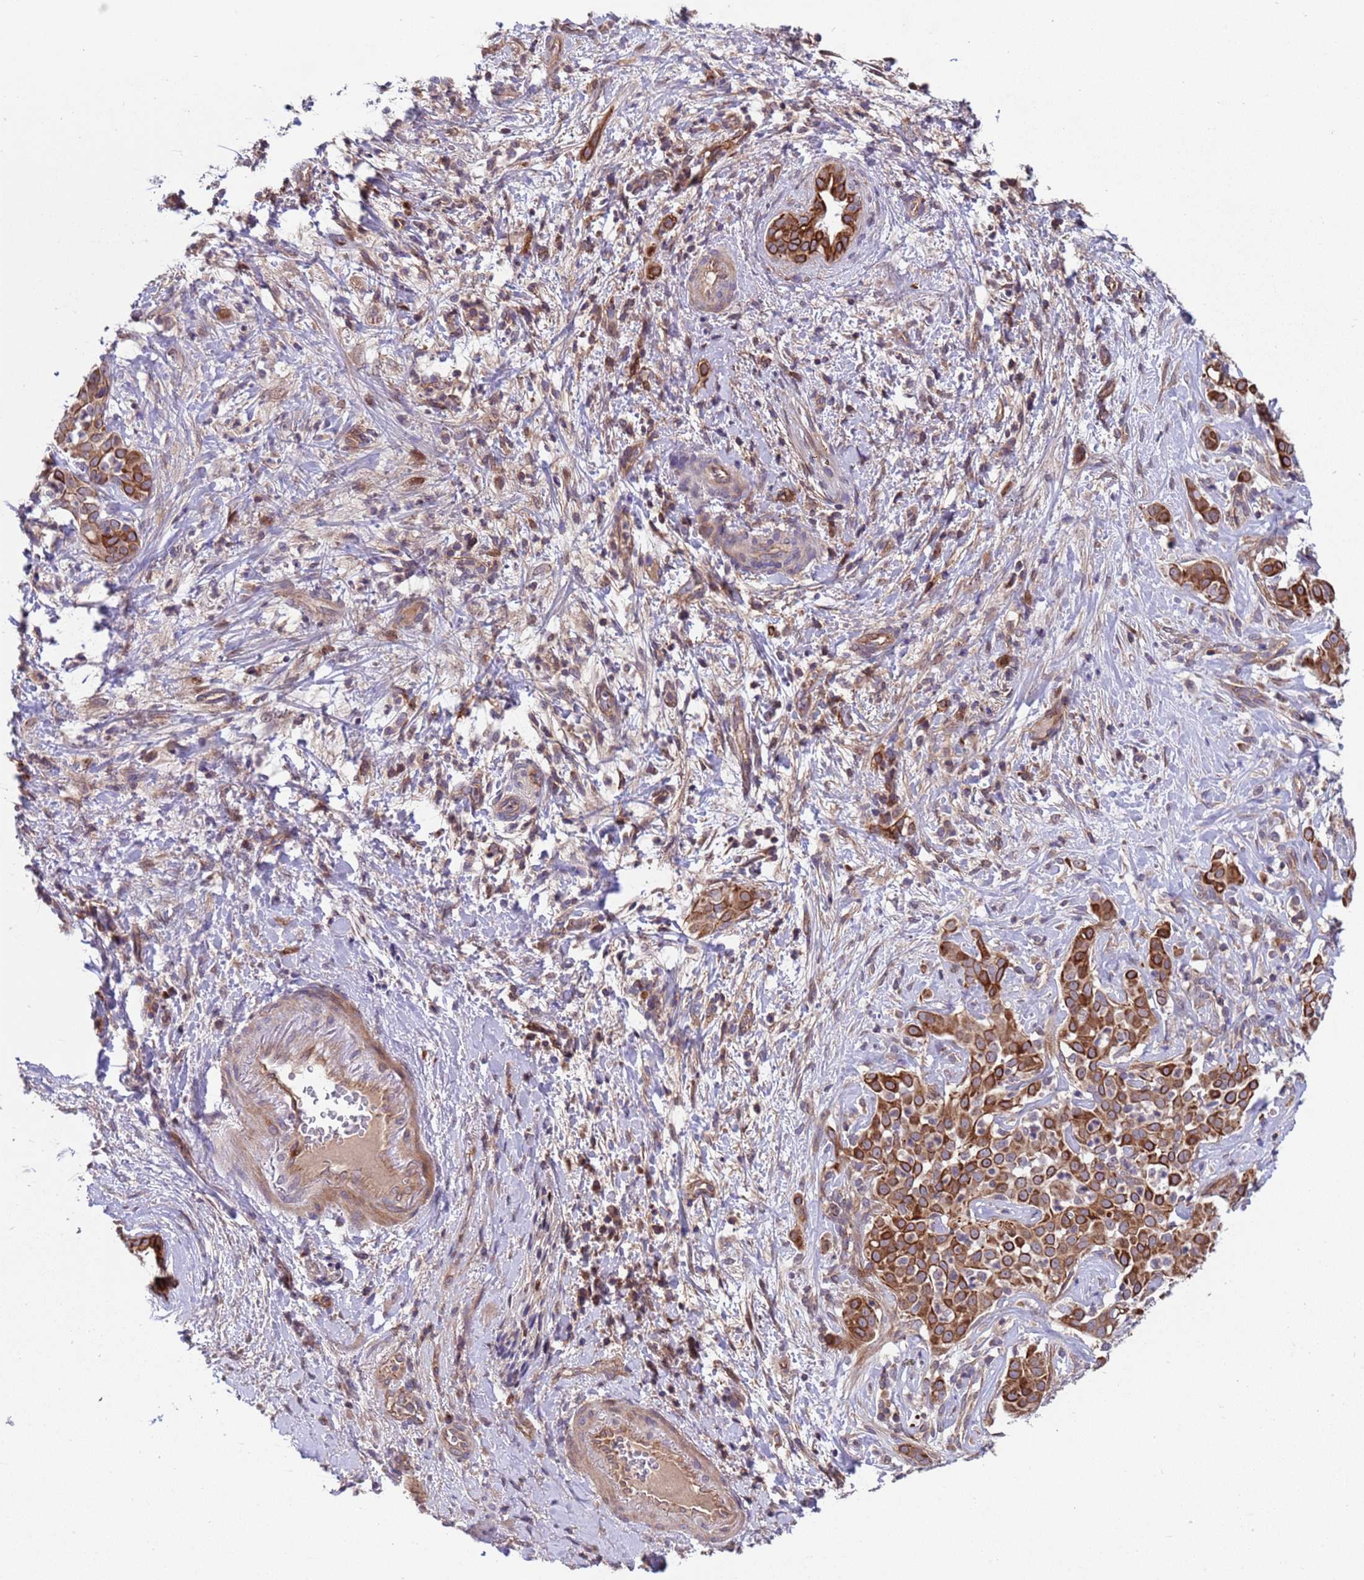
{"staining": {"intensity": "strong", "quantity": ">75%", "location": "cytoplasmic/membranous"}, "tissue": "liver cancer", "cell_type": "Tumor cells", "image_type": "cancer", "snomed": [{"axis": "morphology", "description": "Cholangiocarcinoma"}, {"axis": "topography", "description": "Liver"}], "caption": "Immunohistochemistry (IHC) histopathology image of neoplastic tissue: human liver cancer (cholangiocarcinoma) stained using immunohistochemistry shows high levels of strong protein expression localized specifically in the cytoplasmic/membranous of tumor cells, appearing as a cytoplasmic/membranous brown color.", "gene": "ACAD8", "patient": {"sex": "male", "age": 67}}